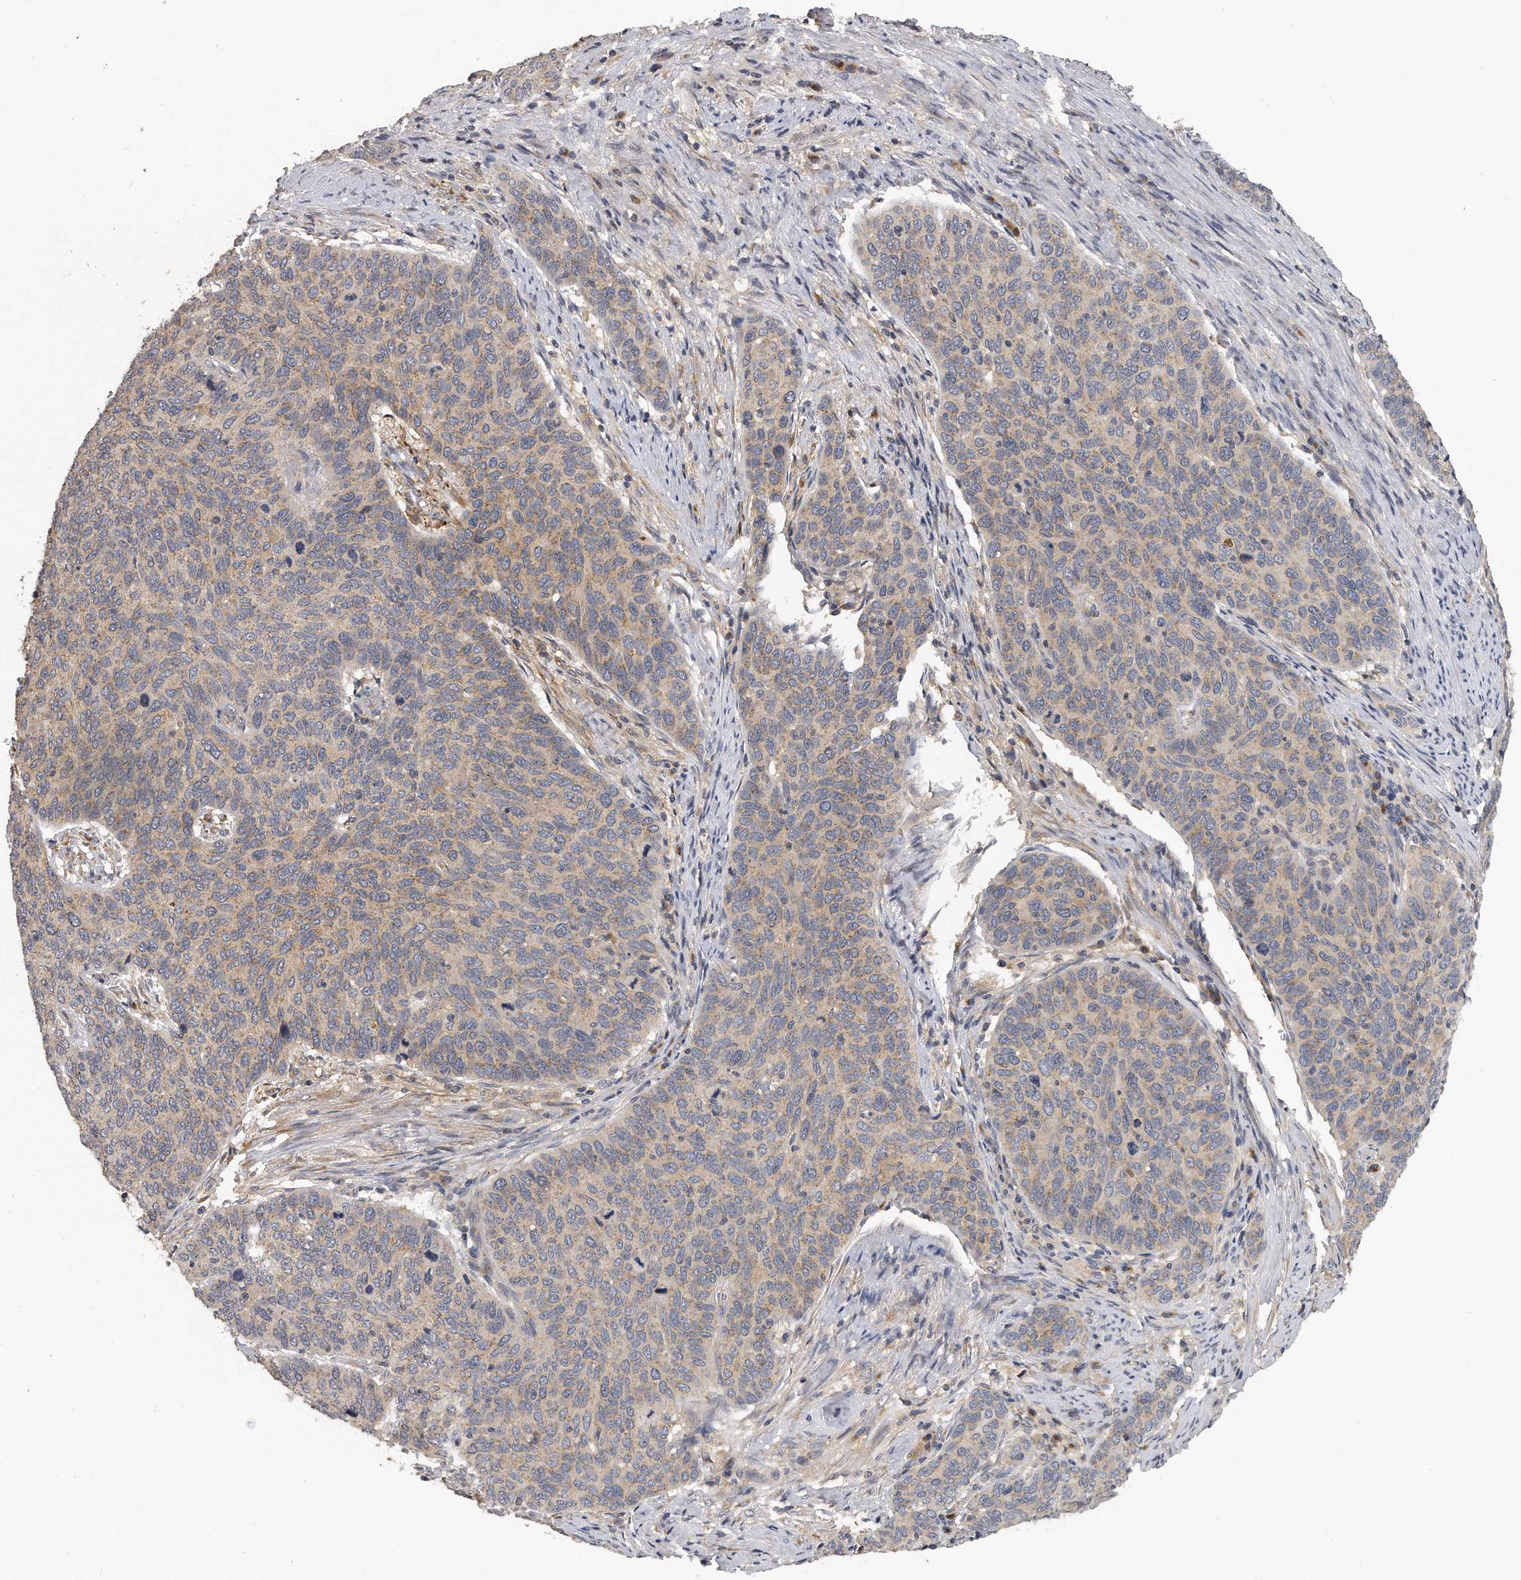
{"staining": {"intensity": "weak", "quantity": "<25%", "location": "cytoplasmic/membranous"}, "tissue": "cervical cancer", "cell_type": "Tumor cells", "image_type": "cancer", "snomed": [{"axis": "morphology", "description": "Squamous cell carcinoma, NOS"}, {"axis": "topography", "description": "Cervix"}], "caption": "This is a image of immunohistochemistry staining of cervical cancer (squamous cell carcinoma), which shows no expression in tumor cells.", "gene": "TRAPPC14", "patient": {"sex": "female", "age": 60}}